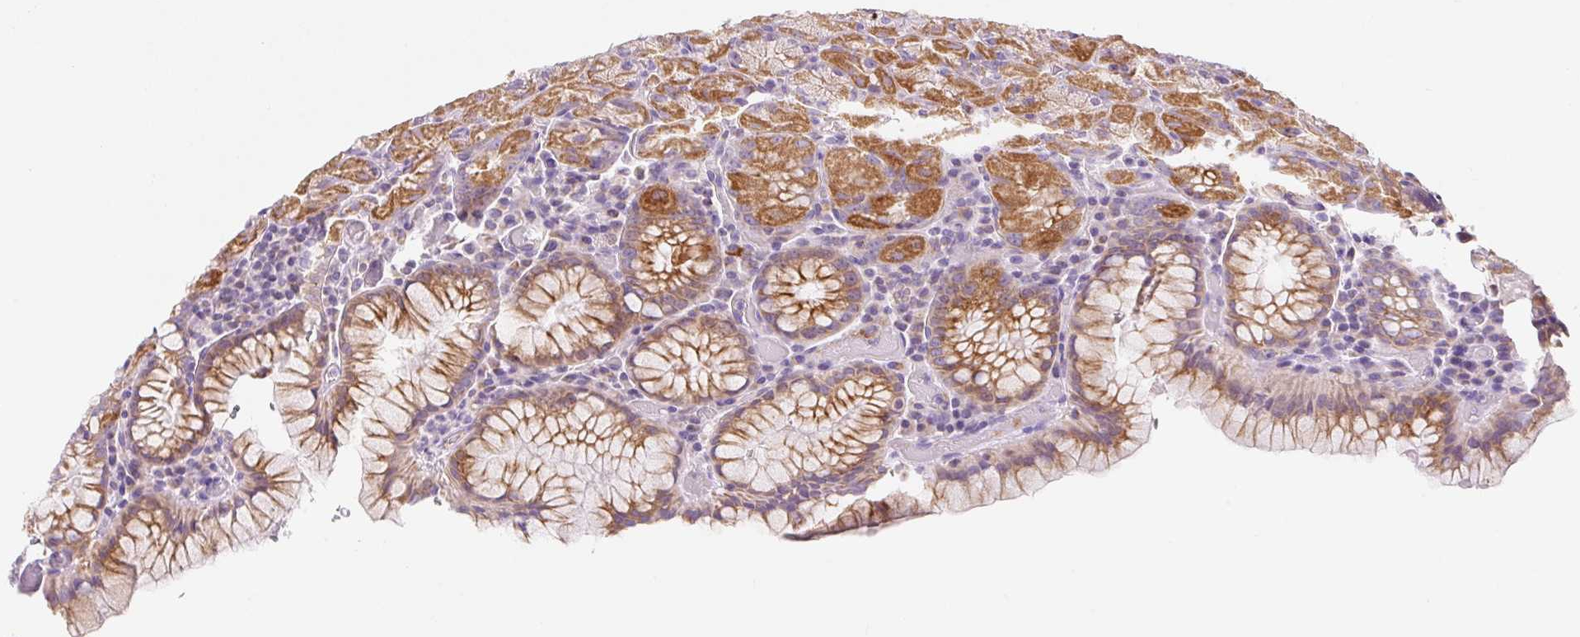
{"staining": {"intensity": "moderate", "quantity": ">75%", "location": "cytoplasmic/membranous"}, "tissue": "stomach", "cell_type": "Glandular cells", "image_type": "normal", "snomed": [{"axis": "morphology", "description": "Normal tissue, NOS"}, {"axis": "topography", "description": "Stomach, upper"}, {"axis": "topography", "description": "Stomach, lower"}], "caption": "Immunohistochemical staining of benign human stomach shows medium levels of moderate cytoplasmic/membranous positivity in approximately >75% of glandular cells. The staining was performed using DAB (3,3'-diaminobenzidine), with brown indicating positive protein expression. Nuclei are stained blue with hematoxylin.", "gene": "FOCAD", "patient": {"sex": "male", "age": 80}}